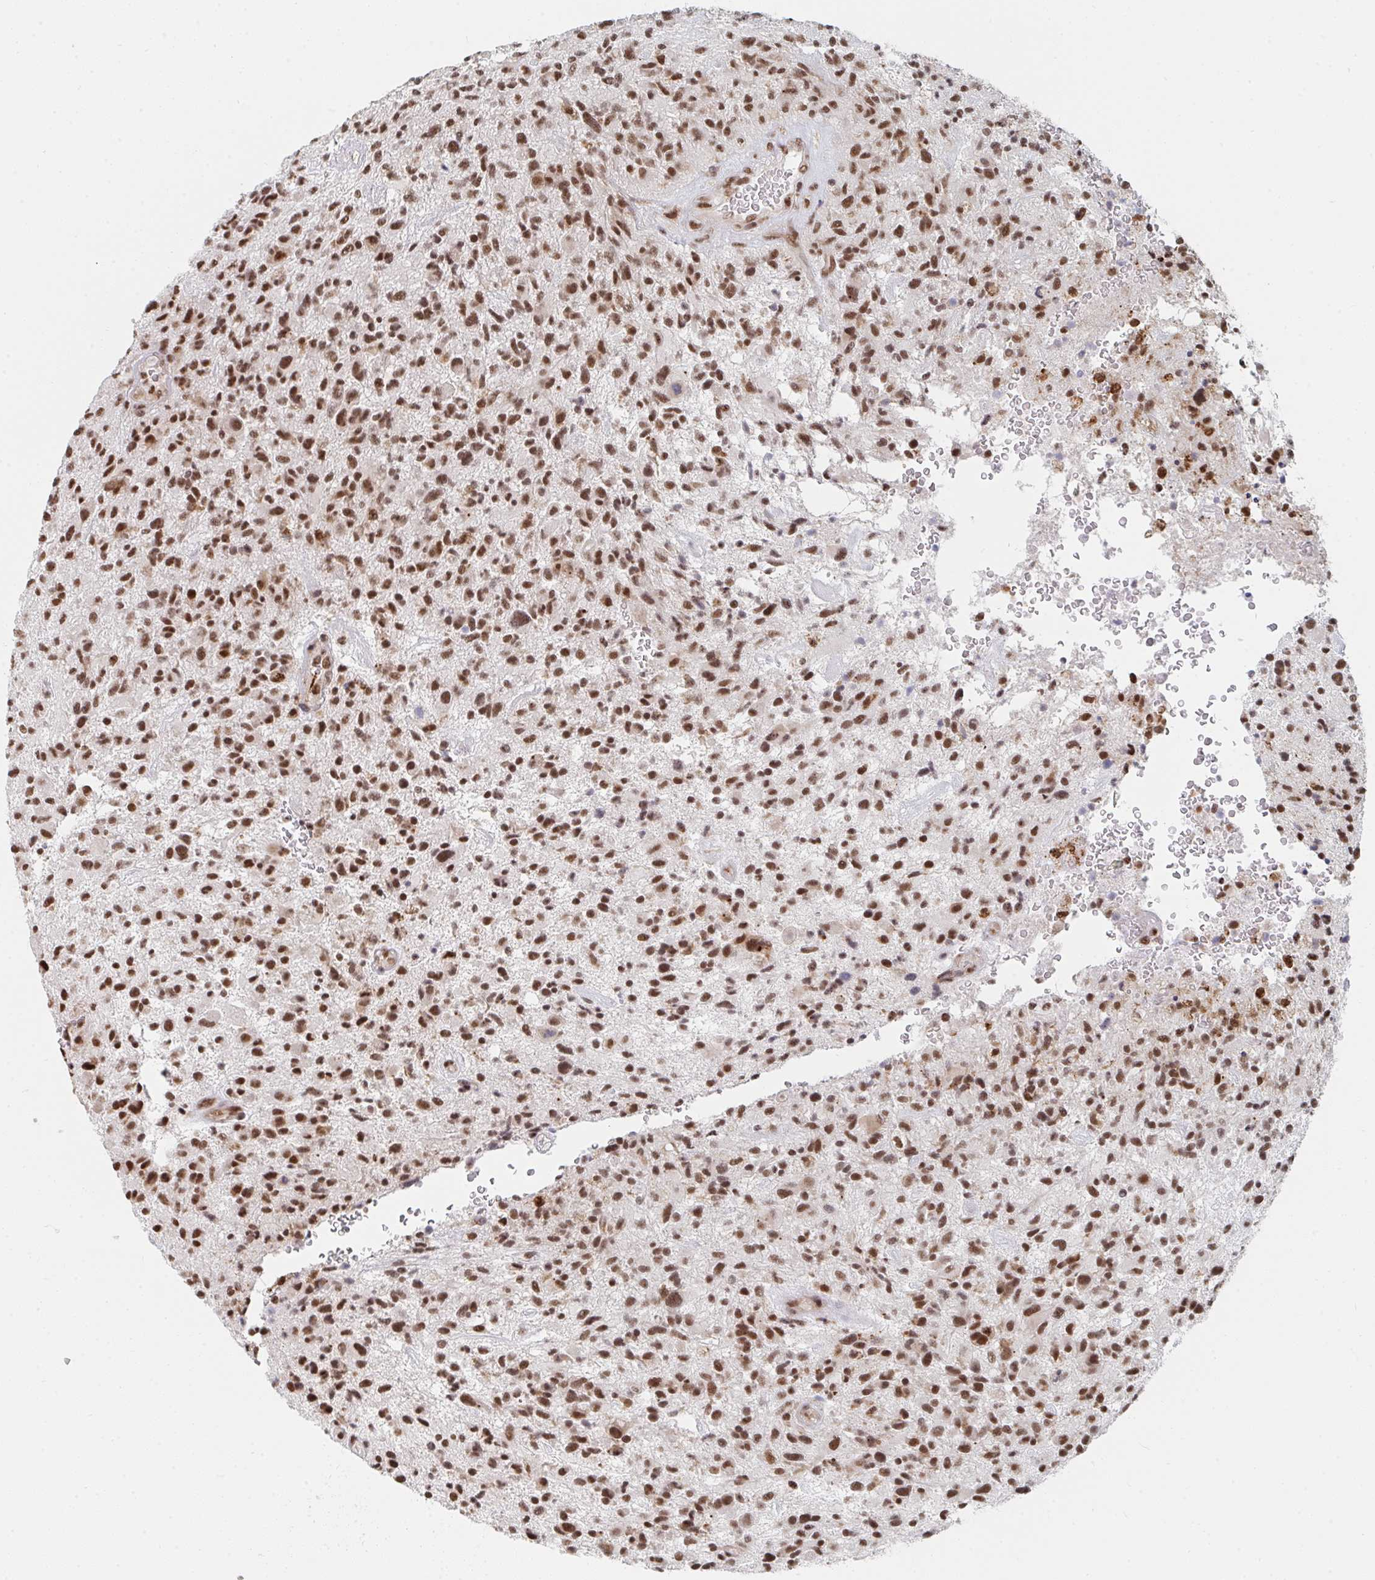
{"staining": {"intensity": "moderate", "quantity": ">75%", "location": "nuclear"}, "tissue": "glioma", "cell_type": "Tumor cells", "image_type": "cancer", "snomed": [{"axis": "morphology", "description": "Glioma, malignant, High grade"}, {"axis": "topography", "description": "Brain"}], "caption": "Tumor cells exhibit moderate nuclear expression in approximately >75% of cells in malignant high-grade glioma.", "gene": "MBNL1", "patient": {"sex": "male", "age": 47}}